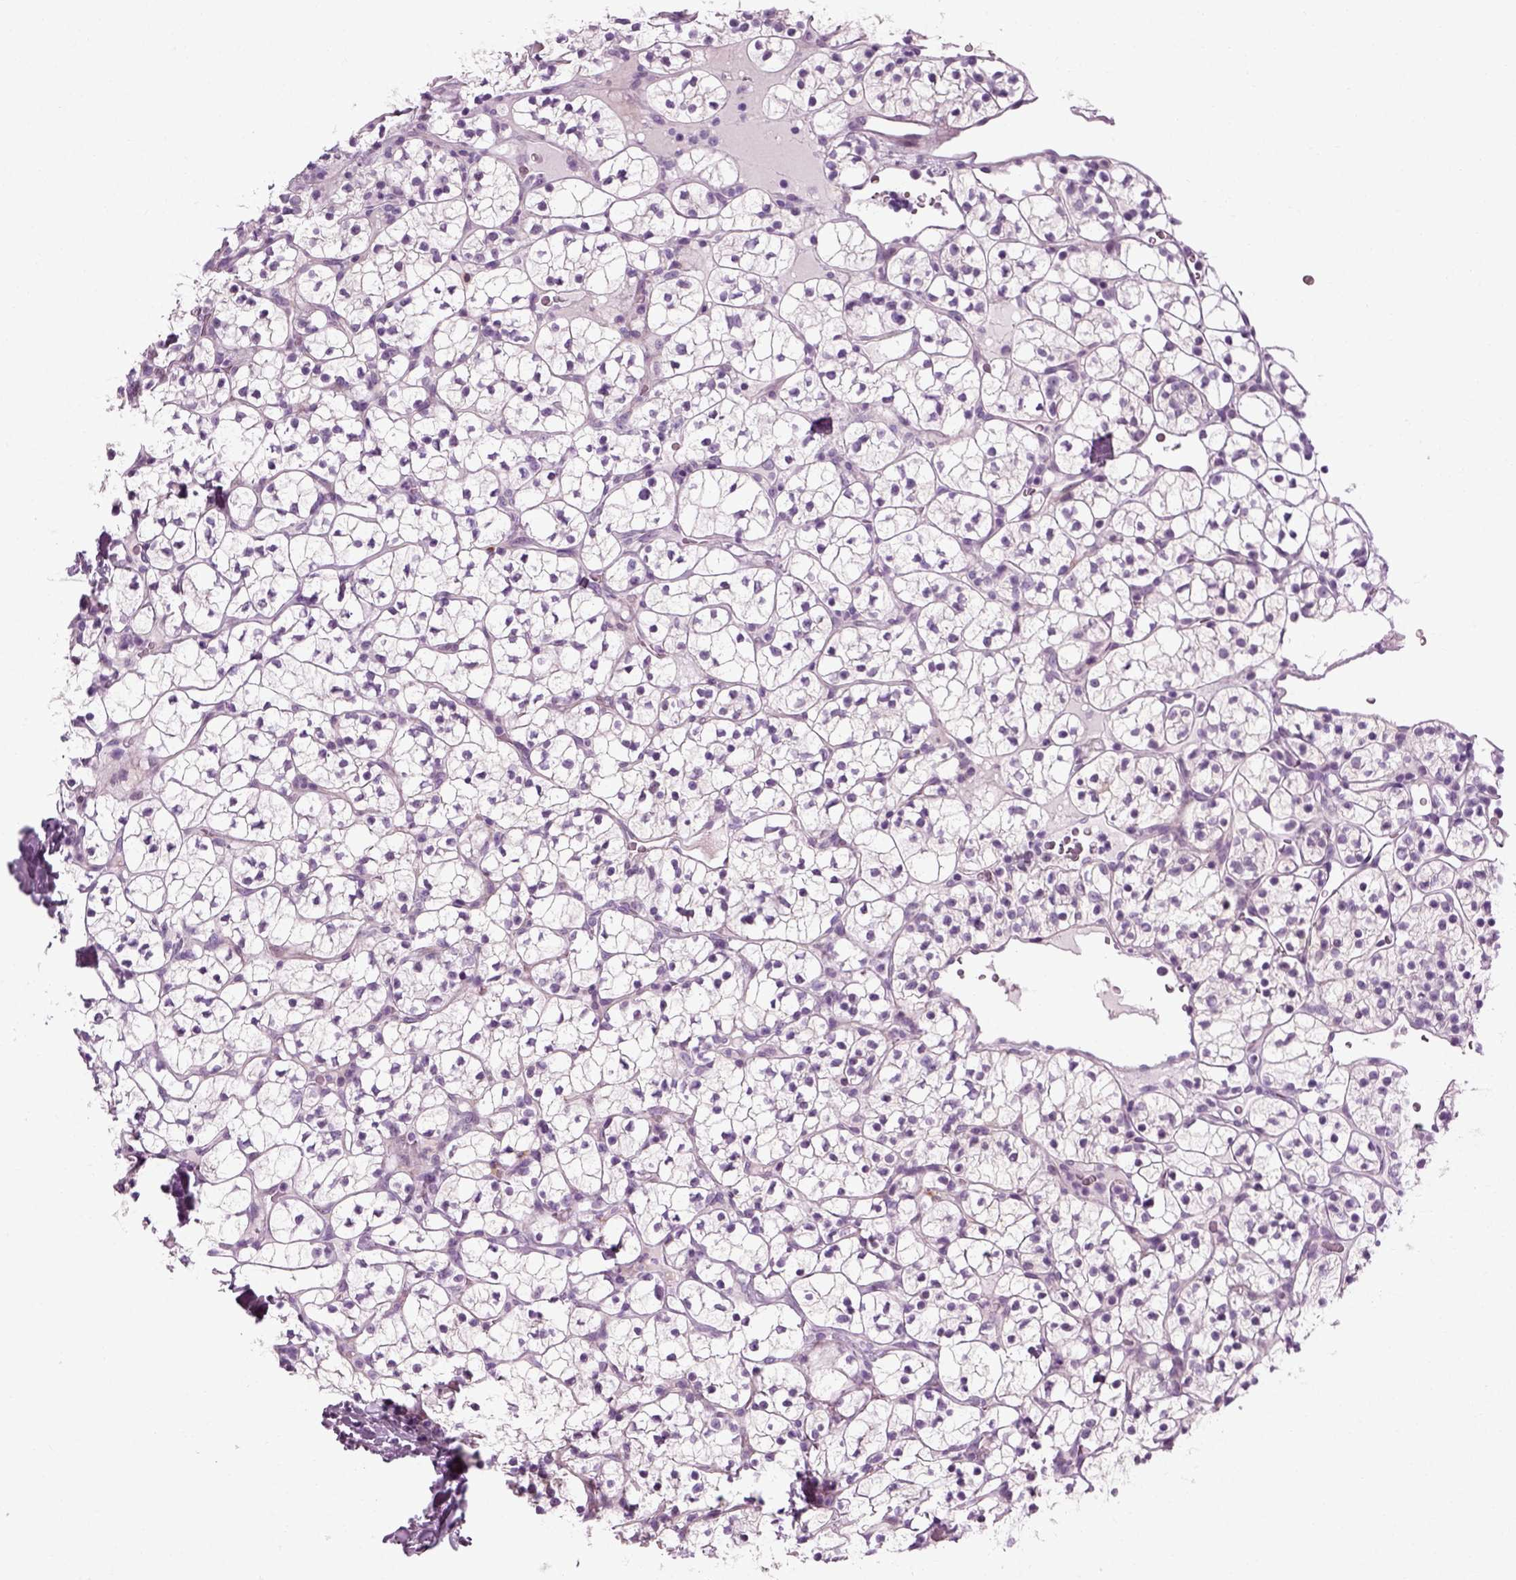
{"staining": {"intensity": "negative", "quantity": "none", "location": "none"}, "tissue": "renal cancer", "cell_type": "Tumor cells", "image_type": "cancer", "snomed": [{"axis": "morphology", "description": "Adenocarcinoma, NOS"}, {"axis": "topography", "description": "Kidney"}], "caption": "Immunohistochemistry (IHC) histopathology image of neoplastic tissue: adenocarcinoma (renal) stained with DAB (3,3'-diaminobenzidine) demonstrates no significant protein expression in tumor cells.", "gene": "SCG5", "patient": {"sex": "female", "age": 89}}